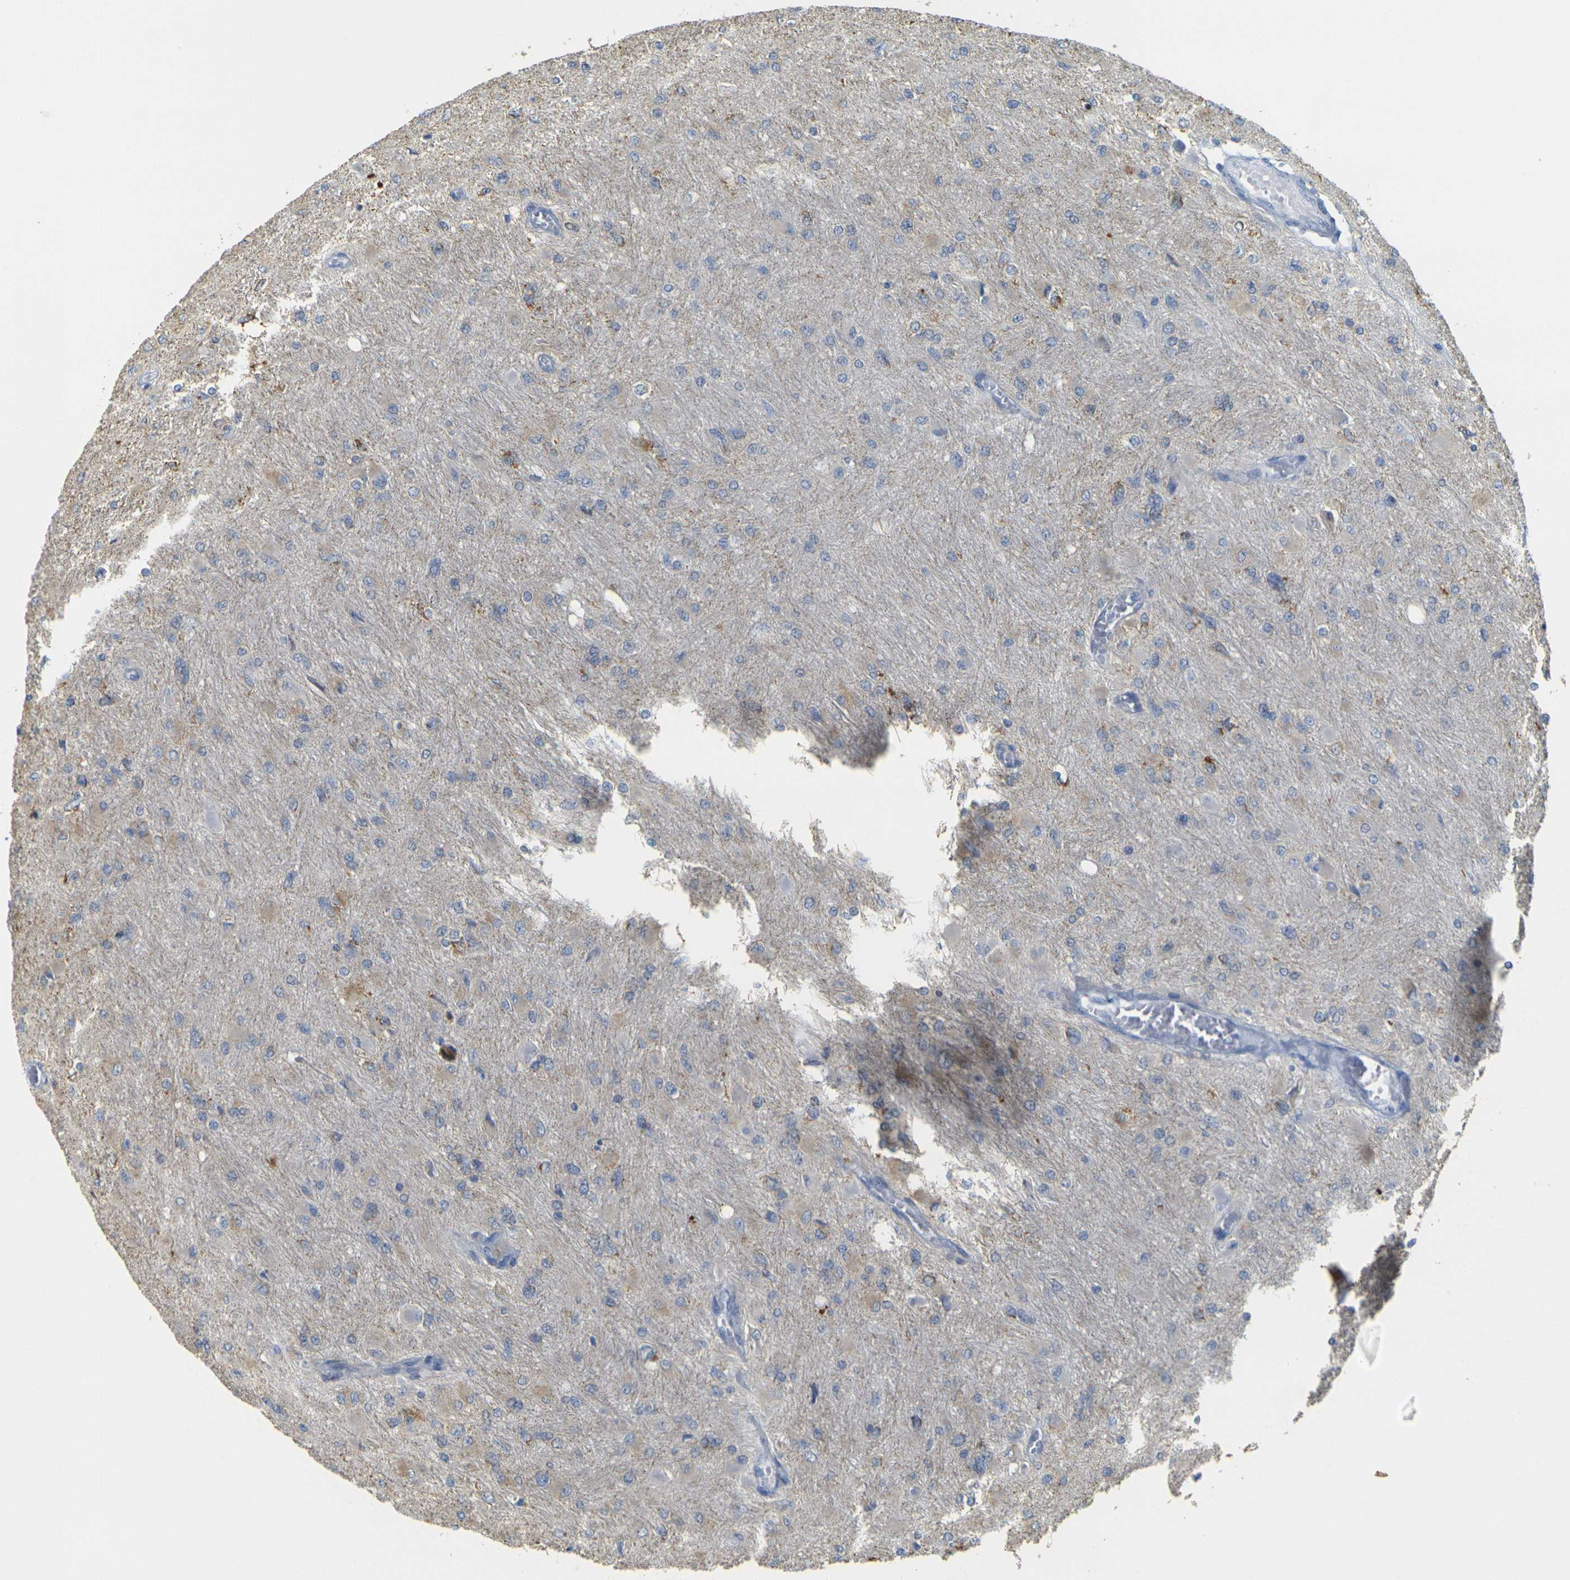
{"staining": {"intensity": "negative", "quantity": "none", "location": "none"}, "tissue": "glioma", "cell_type": "Tumor cells", "image_type": "cancer", "snomed": [{"axis": "morphology", "description": "Glioma, malignant, High grade"}, {"axis": "topography", "description": "Cerebral cortex"}], "caption": "Photomicrograph shows no significant protein positivity in tumor cells of malignant high-grade glioma.", "gene": "GDAP1", "patient": {"sex": "female", "age": 36}}